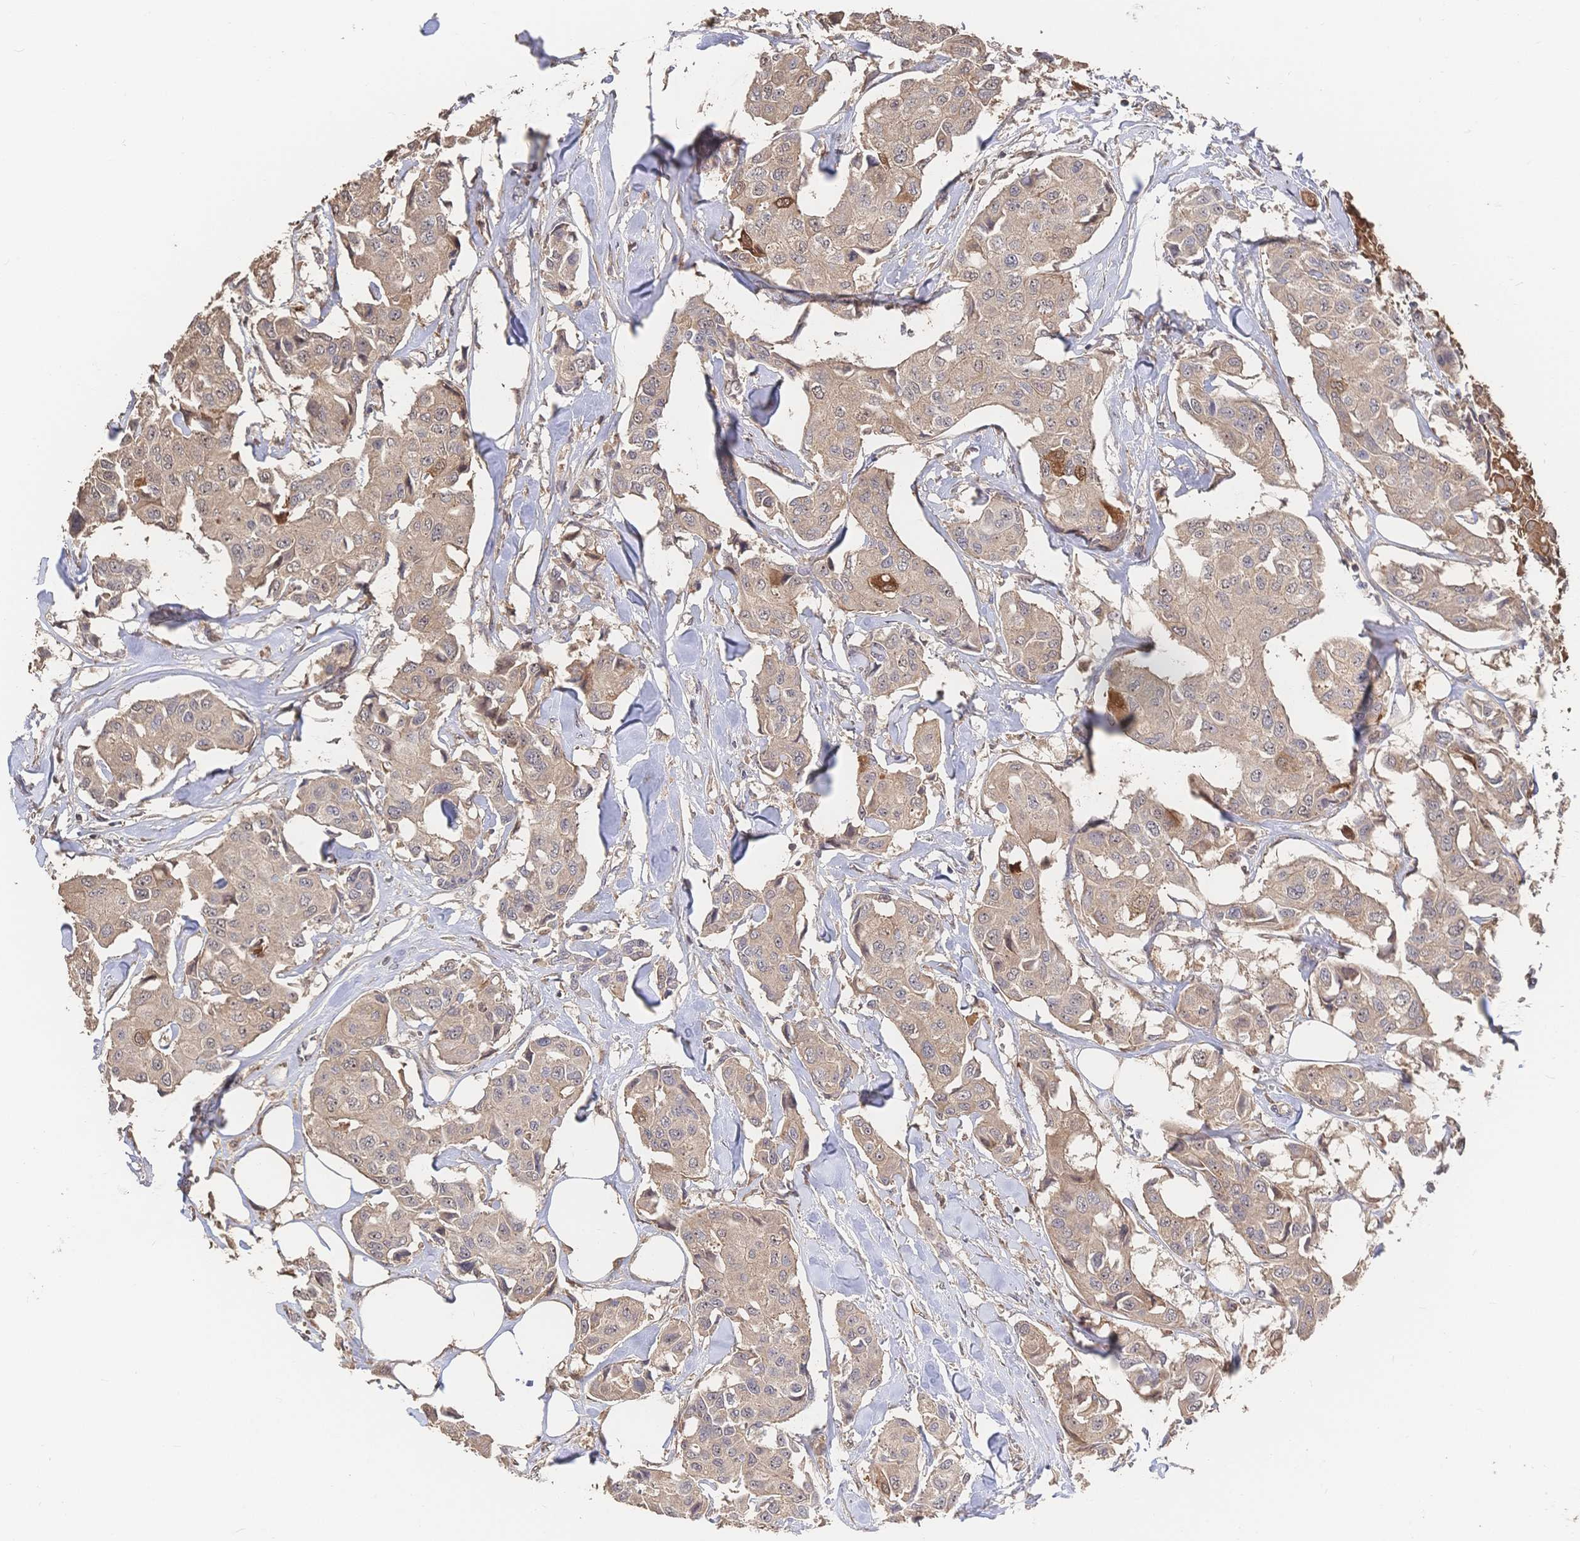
{"staining": {"intensity": "moderate", "quantity": ">75%", "location": "cytoplasmic/membranous"}, "tissue": "breast cancer", "cell_type": "Tumor cells", "image_type": "cancer", "snomed": [{"axis": "morphology", "description": "Duct carcinoma"}, {"axis": "topography", "description": "Breast"}, {"axis": "topography", "description": "Lymph node"}], "caption": "This image reveals breast cancer (infiltrating ductal carcinoma) stained with immunohistochemistry (IHC) to label a protein in brown. The cytoplasmic/membranous of tumor cells show moderate positivity for the protein. Nuclei are counter-stained blue.", "gene": "DNAJA4", "patient": {"sex": "female", "age": 80}}